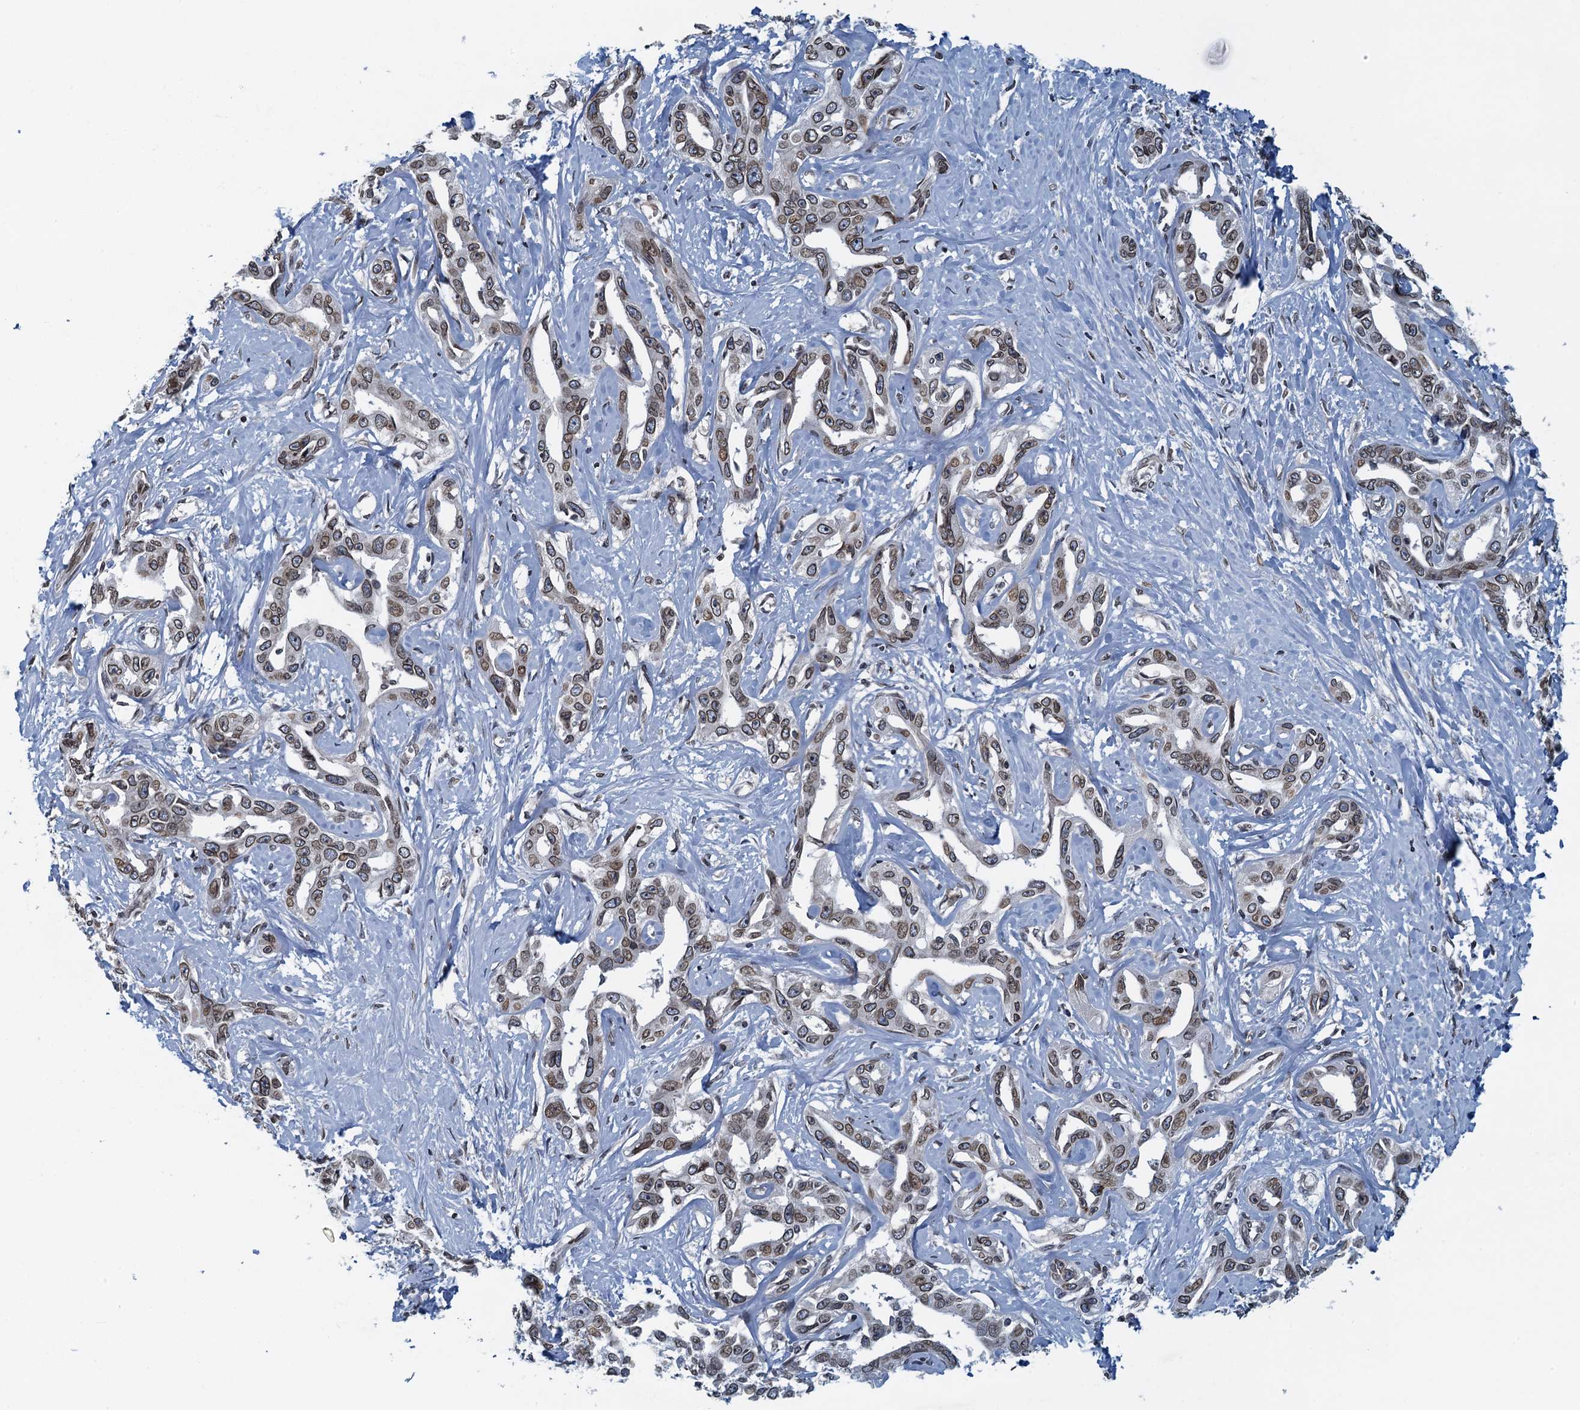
{"staining": {"intensity": "weak", "quantity": ">75%", "location": "cytoplasmic/membranous,nuclear"}, "tissue": "liver cancer", "cell_type": "Tumor cells", "image_type": "cancer", "snomed": [{"axis": "morphology", "description": "Cholangiocarcinoma"}, {"axis": "topography", "description": "Liver"}], "caption": "Liver cholangiocarcinoma was stained to show a protein in brown. There is low levels of weak cytoplasmic/membranous and nuclear positivity in approximately >75% of tumor cells.", "gene": "CCDC34", "patient": {"sex": "male", "age": 59}}